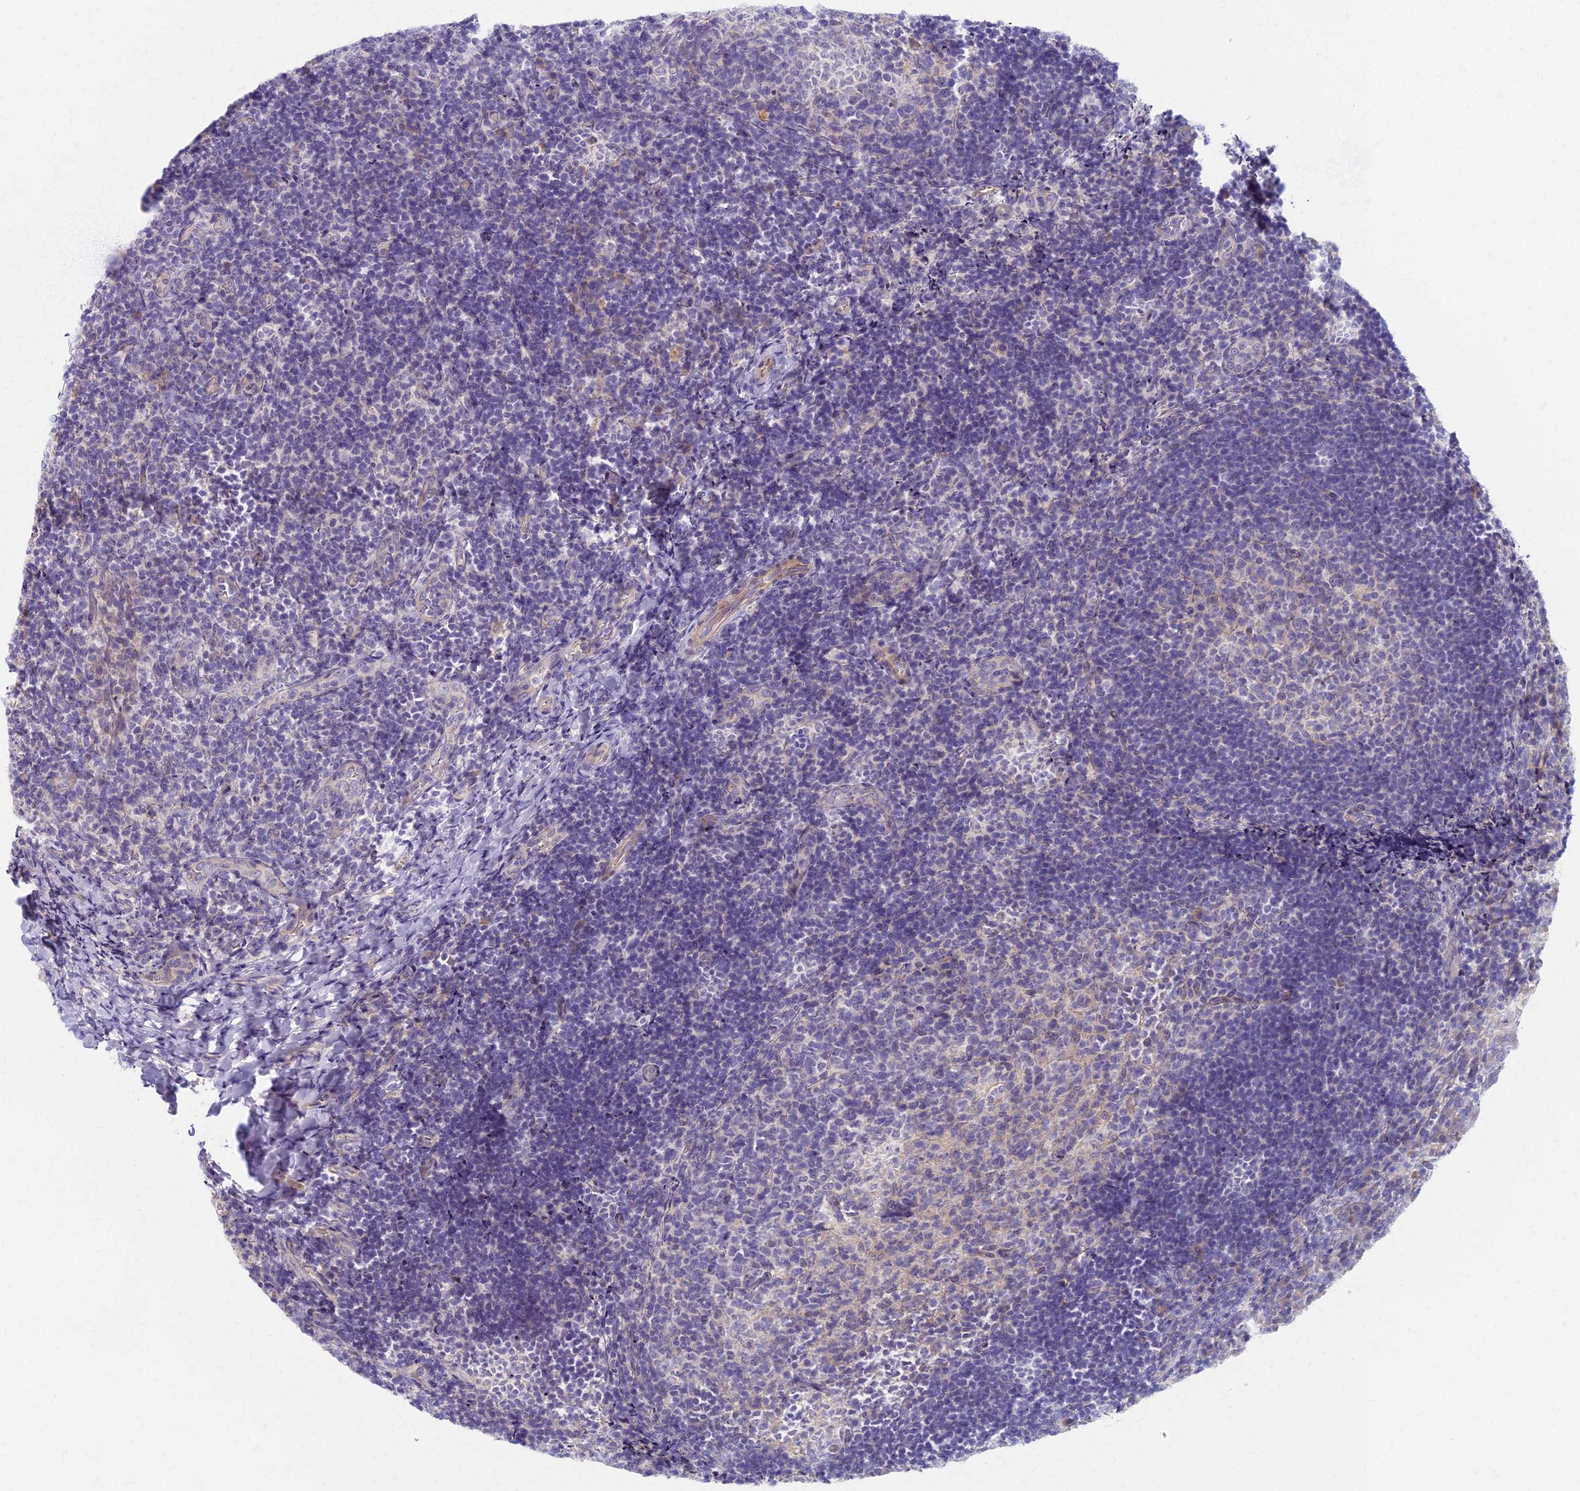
{"staining": {"intensity": "negative", "quantity": "none", "location": "none"}, "tissue": "tonsil", "cell_type": "Germinal center cells", "image_type": "normal", "snomed": [{"axis": "morphology", "description": "Normal tissue, NOS"}, {"axis": "topography", "description": "Tonsil"}], "caption": "Photomicrograph shows no significant protein positivity in germinal center cells of unremarkable tonsil. (Brightfield microscopy of DAB (3,3'-diaminobenzidine) immunohistochemistry at high magnification).", "gene": "AP4E1", "patient": {"sex": "female", "age": 10}}